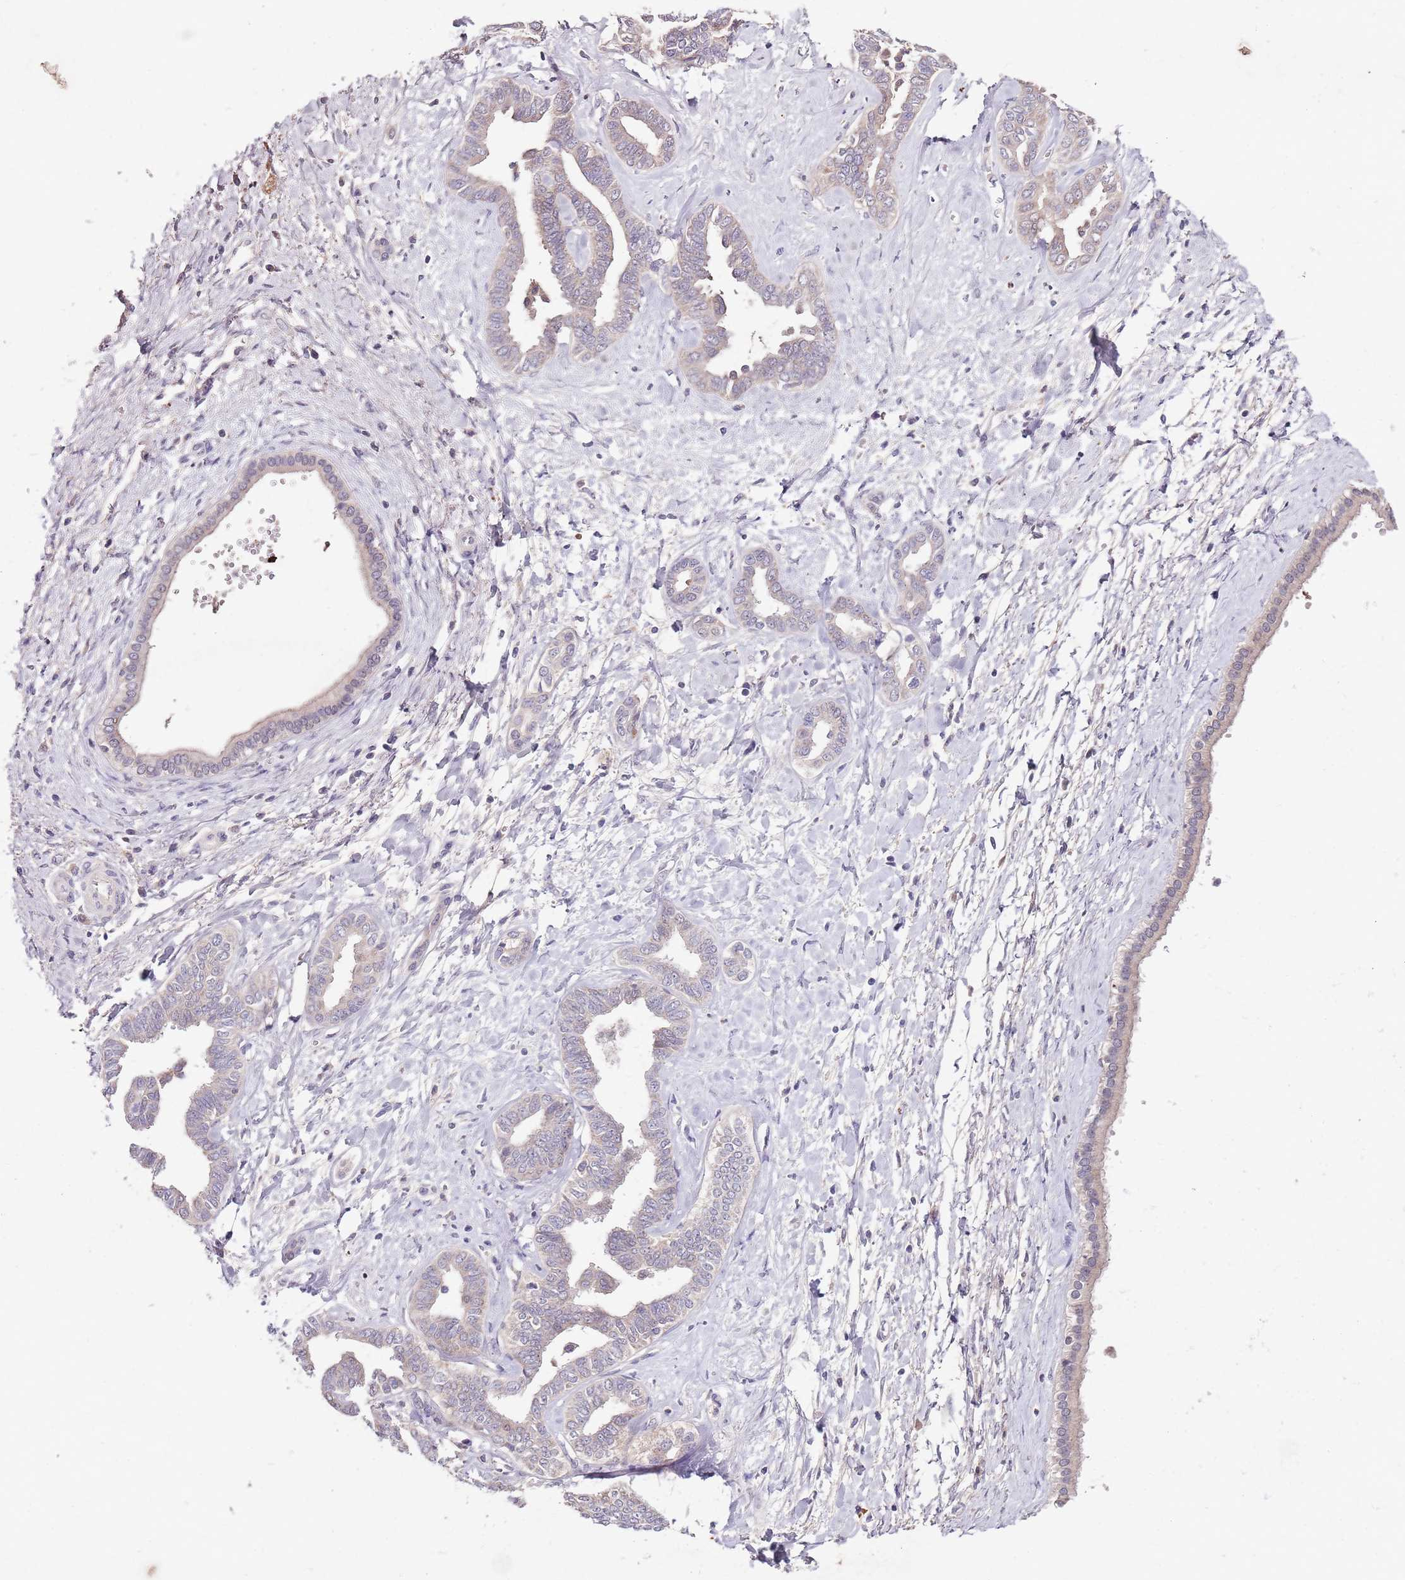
{"staining": {"intensity": "negative", "quantity": "none", "location": "none"}, "tissue": "liver cancer", "cell_type": "Tumor cells", "image_type": "cancer", "snomed": [{"axis": "morphology", "description": "Cholangiocarcinoma"}, {"axis": "topography", "description": "Liver"}], "caption": "Tumor cells show no significant protein positivity in liver cancer.", "gene": "NRDE2", "patient": {"sex": "female", "age": 77}}